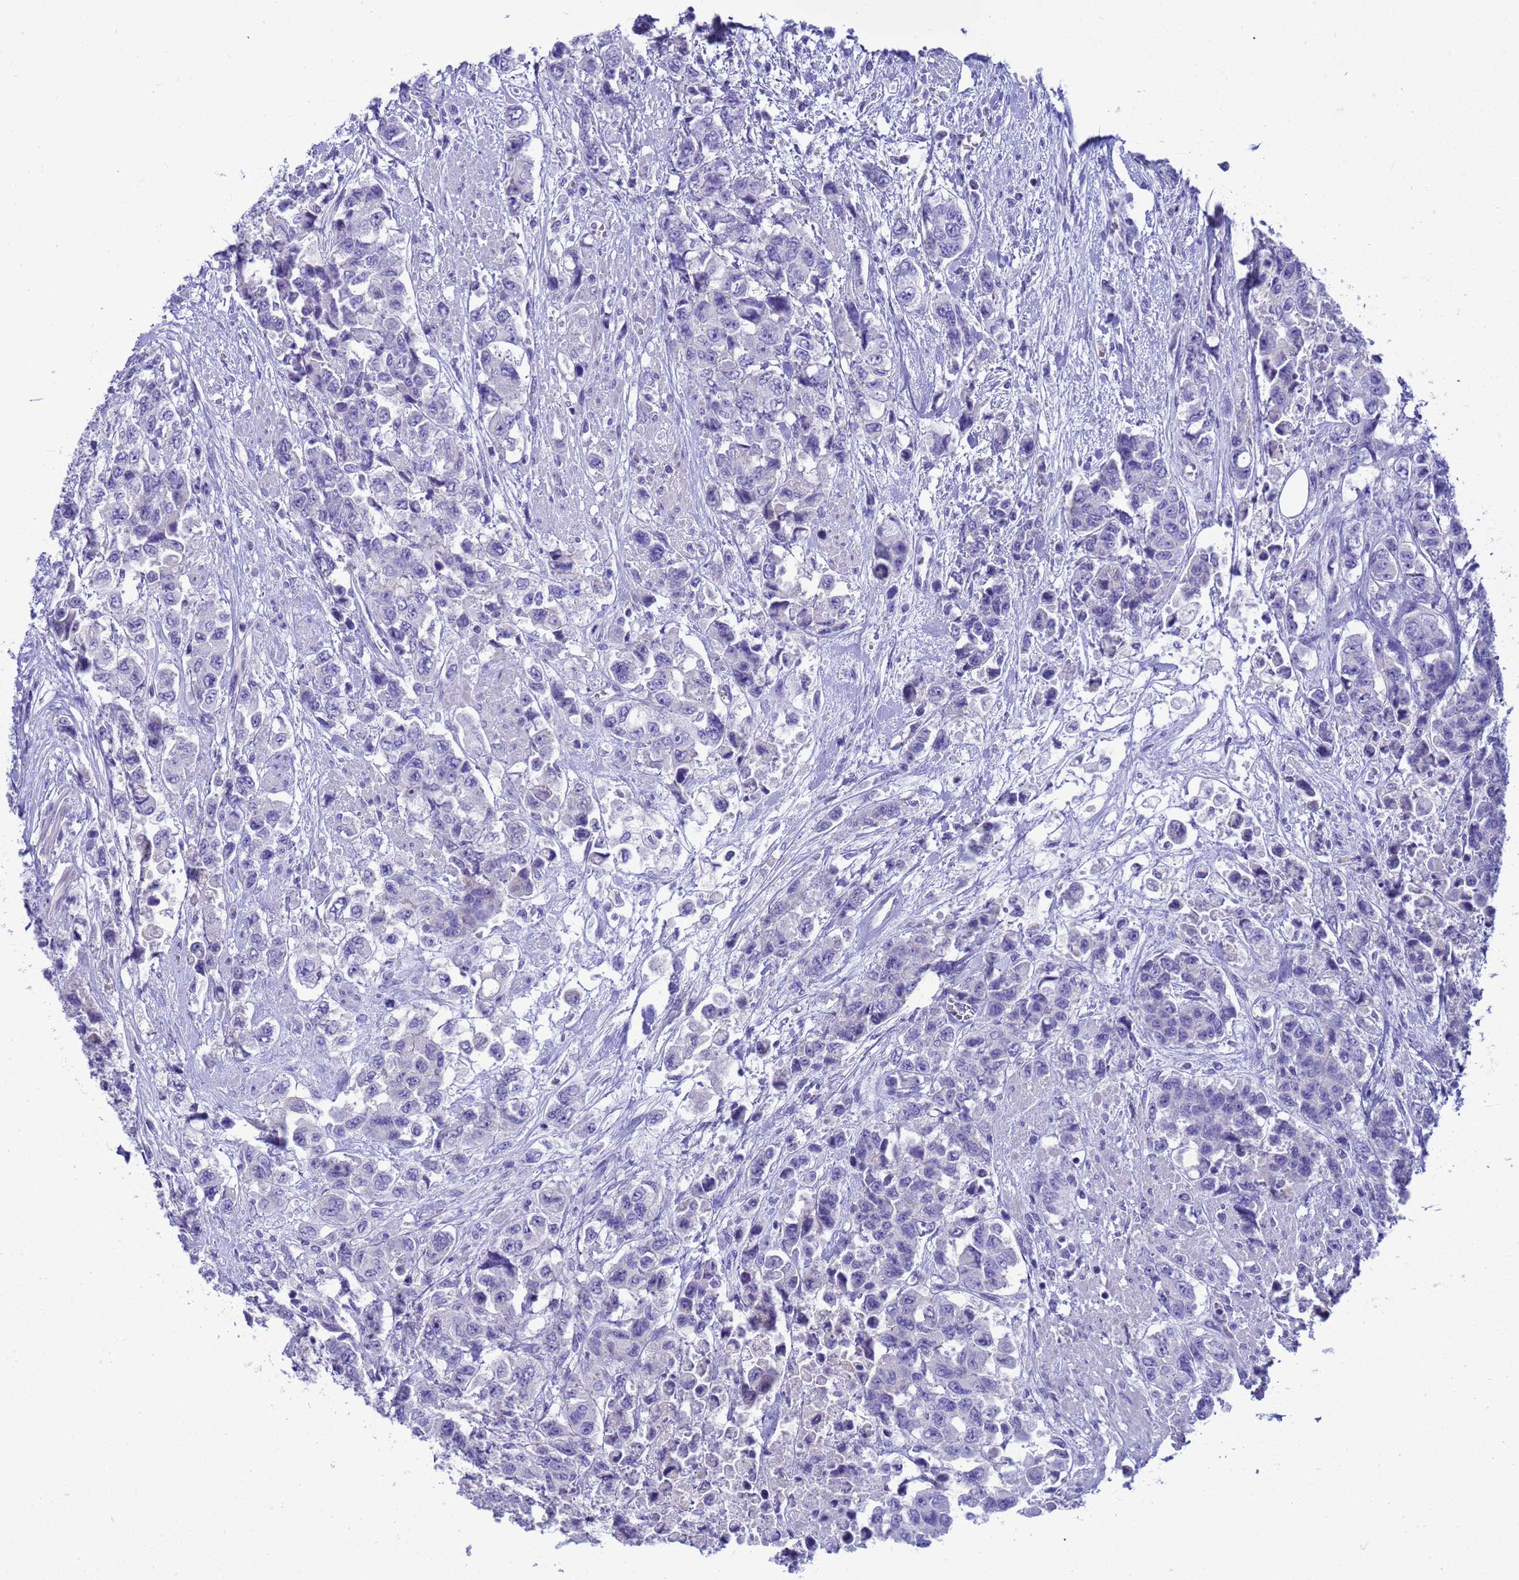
{"staining": {"intensity": "negative", "quantity": "none", "location": "none"}, "tissue": "urothelial cancer", "cell_type": "Tumor cells", "image_type": "cancer", "snomed": [{"axis": "morphology", "description": "Urothelial carcinoma, High grade"}, {"axis": "topography", "description": "Urinary bladder"}], "caption": "Urothelial cancer stained for a protein using immunohistochemistry displays no expression tumor cells.", "gene": "SYCN", "patient": {"sex": "female", "age": 78}}